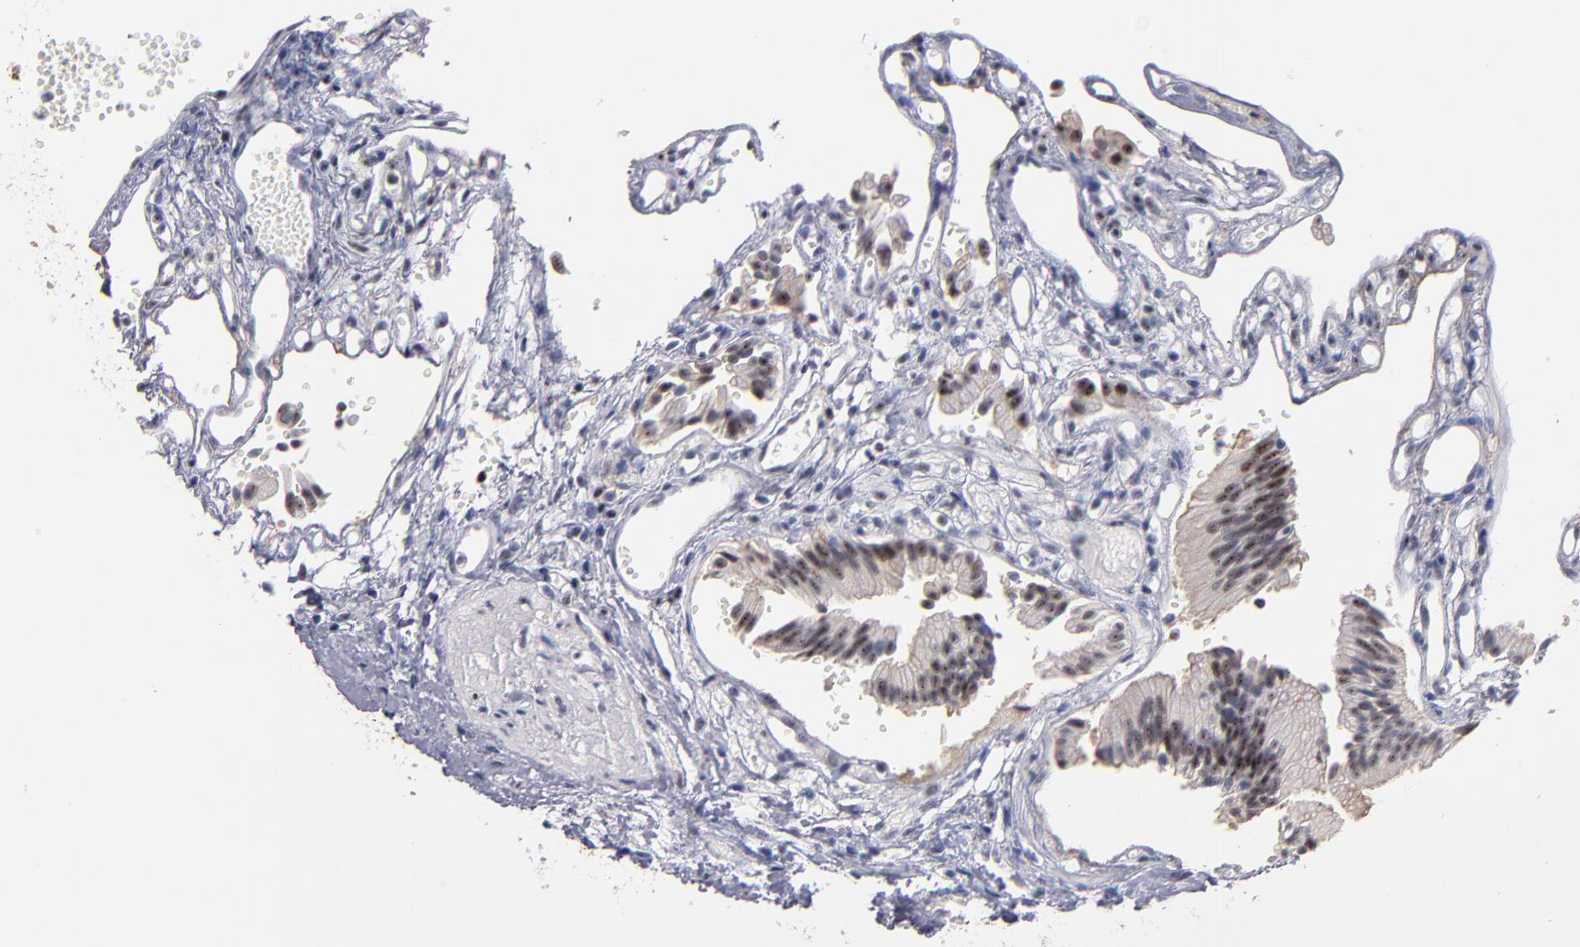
{"staining": {"intensity": "moderate", "quantity": "25%-75%", "location": "nuclear"}, "tissue": "gallbladder", "cell_type": "Glandular cells", "image_type": "normal", "snomed": [{"axis": "morphology", "description": "Normal tissue, NOS"}, {"axis": "topography", "description": "Gallbladder"}], "caption": "Benign gallbladder was stained to show a protein in brown. There is medium levels of moderate nuclear positivity in about 25%-75% of glandular cells. (brown staining indicates protein expression, while blue staining denotes nuclei).", "gene": "RAF1", "patient": {"sex": "male", "age": 65}}